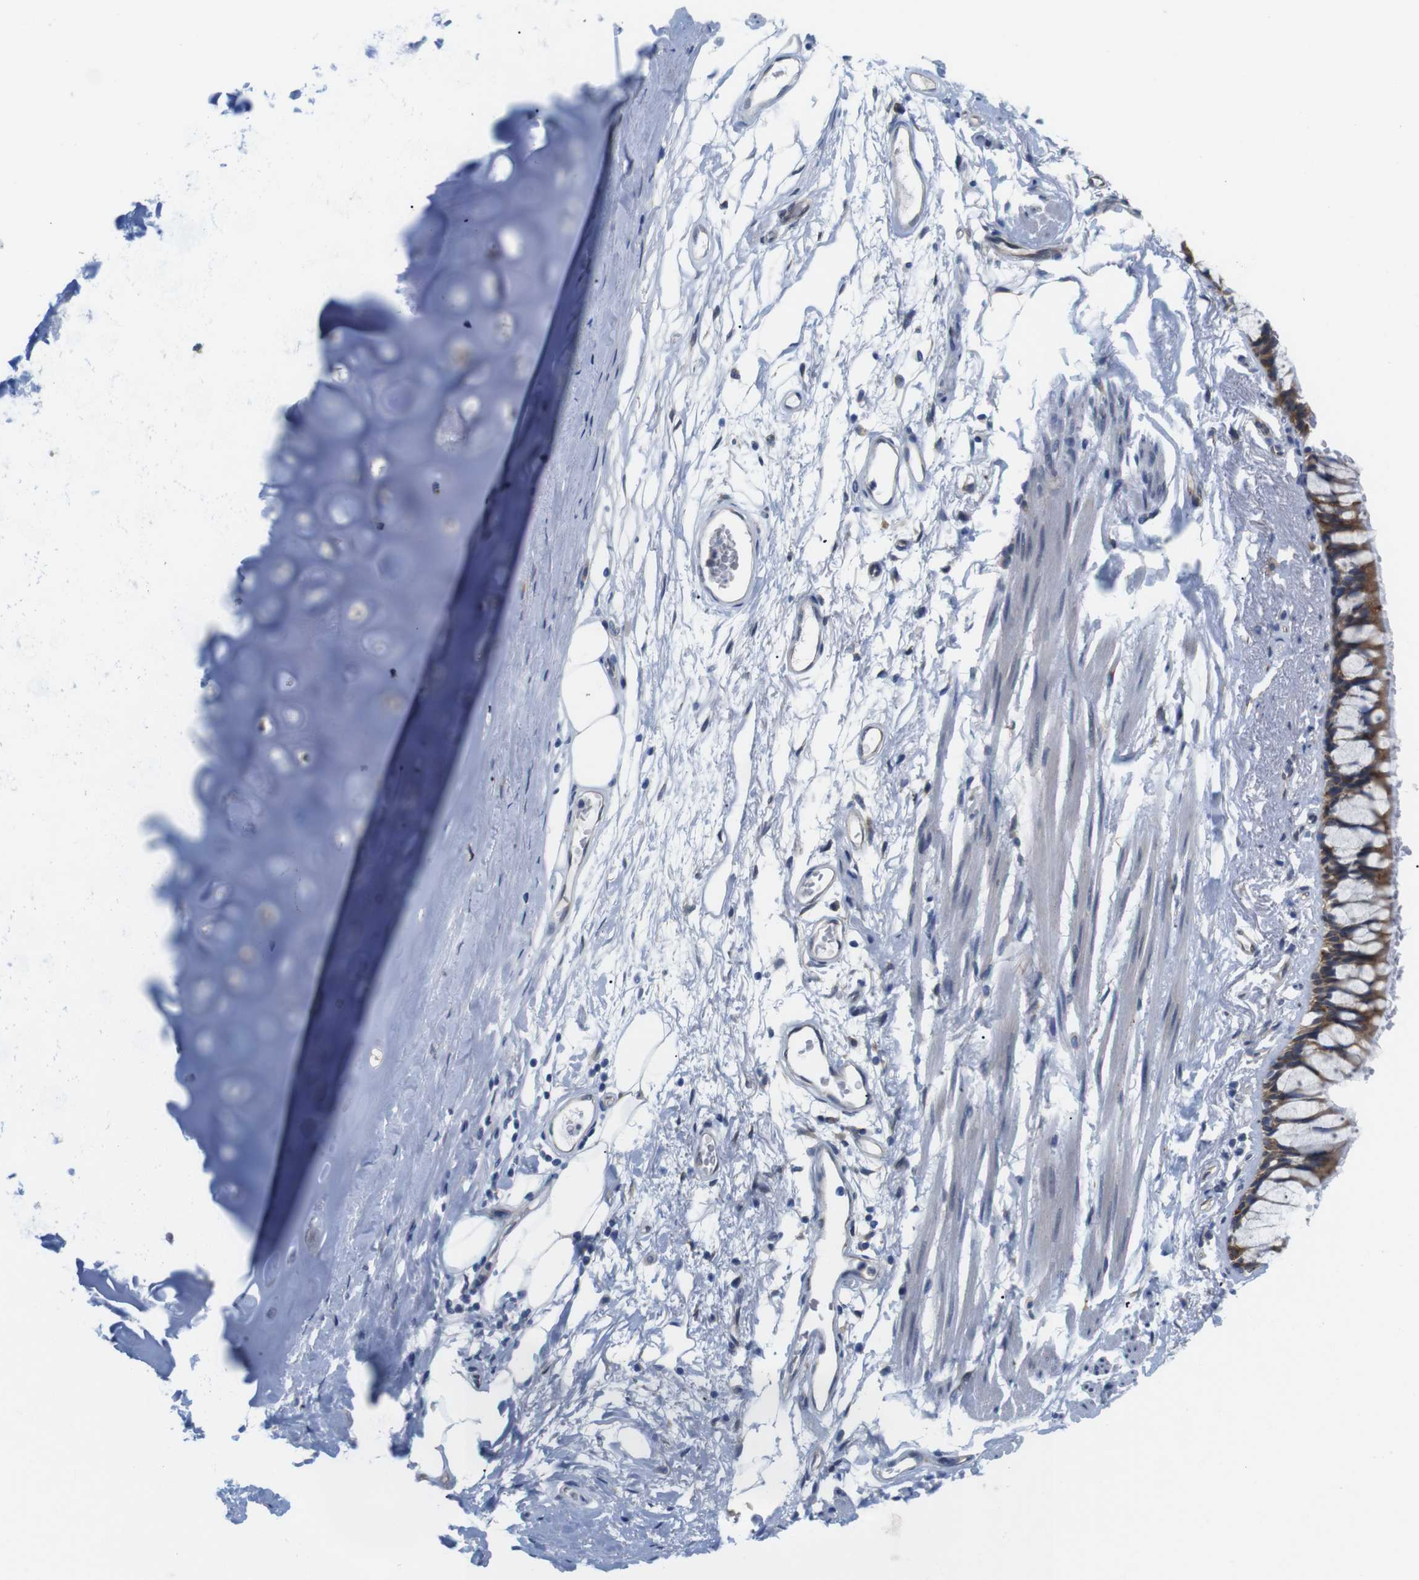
{"staining": {"intensity": "negative", "quantity": "none", "location": "none"}, "tissue": "adipose tissue", "cell_type": "Adipocytes", "image_type": "normal", "snomed": [{"axis": "morphology", "description": "Normal tissue, NOS"}, {"axis": "topography", "description": "Cartilage tissue"}, {"axis": "topography", "description": "Bronchus"}], "caption": "Benign adipose tissue was stained to show a protein in brown. There is no significant expression in adipocytes.", "gene": "HACD3", "patient": {"sex": "female", "age": 73}}